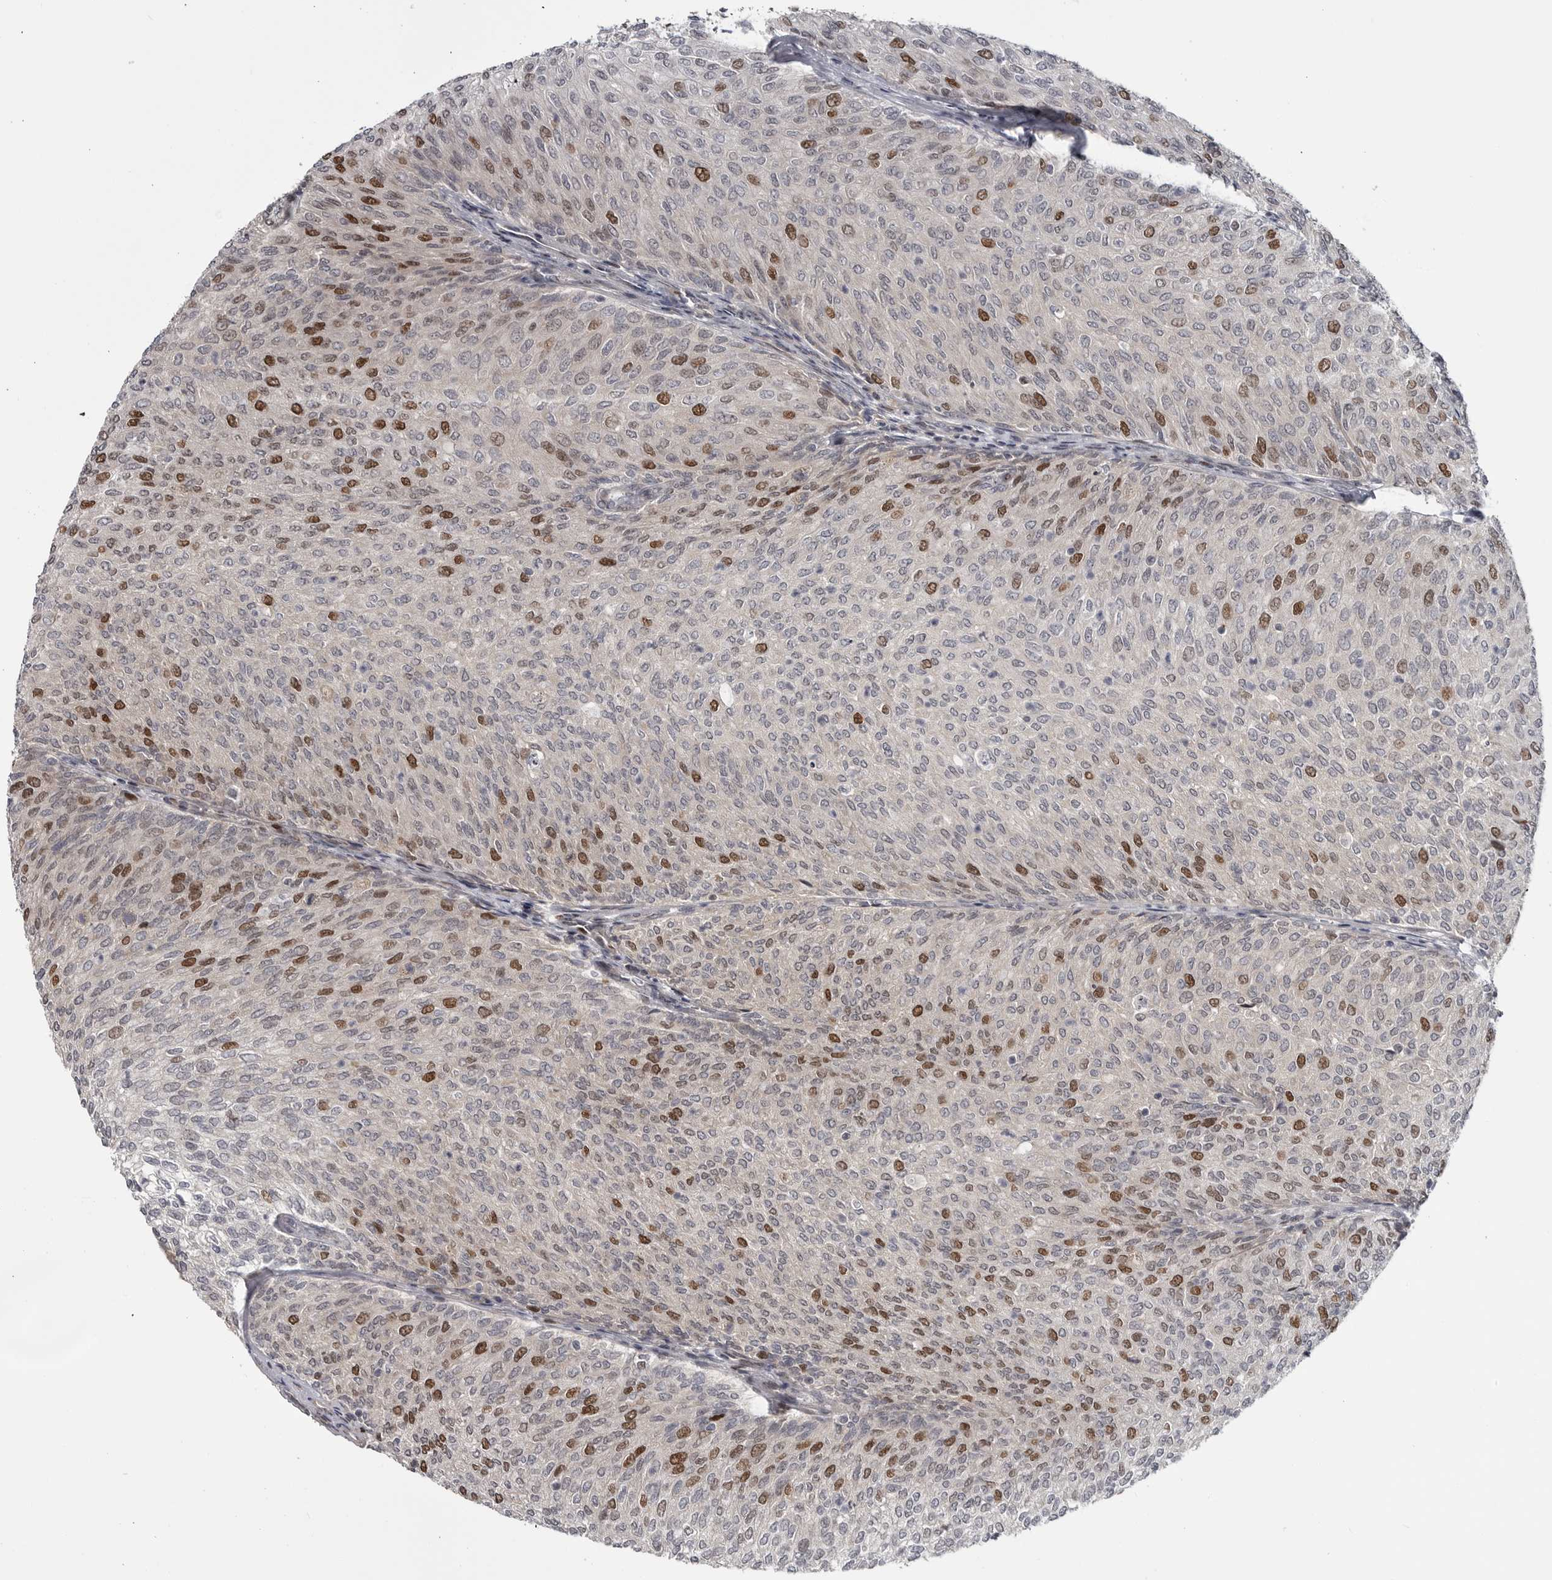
{"staining": {"intensity": "moderate", "quantity": "25%-75%", "location": "nuclear"}, "tissue": "urothelial cancer", "cell_type": "Tumor cells", "image_type": "cancer", "snomed": [{"axis": "morphology", "description": "Urothelial carcinoma, Low grade"}, {"axis": "topography", "description": "Urinary bladder"}], "caption": "This is a histology image of IHC staining of urothelial cancer, which shows moderate staining in the nuclear of tumor cells.", "gene": "ZNF277", "patient": {"sex": "female", "age": 79}}